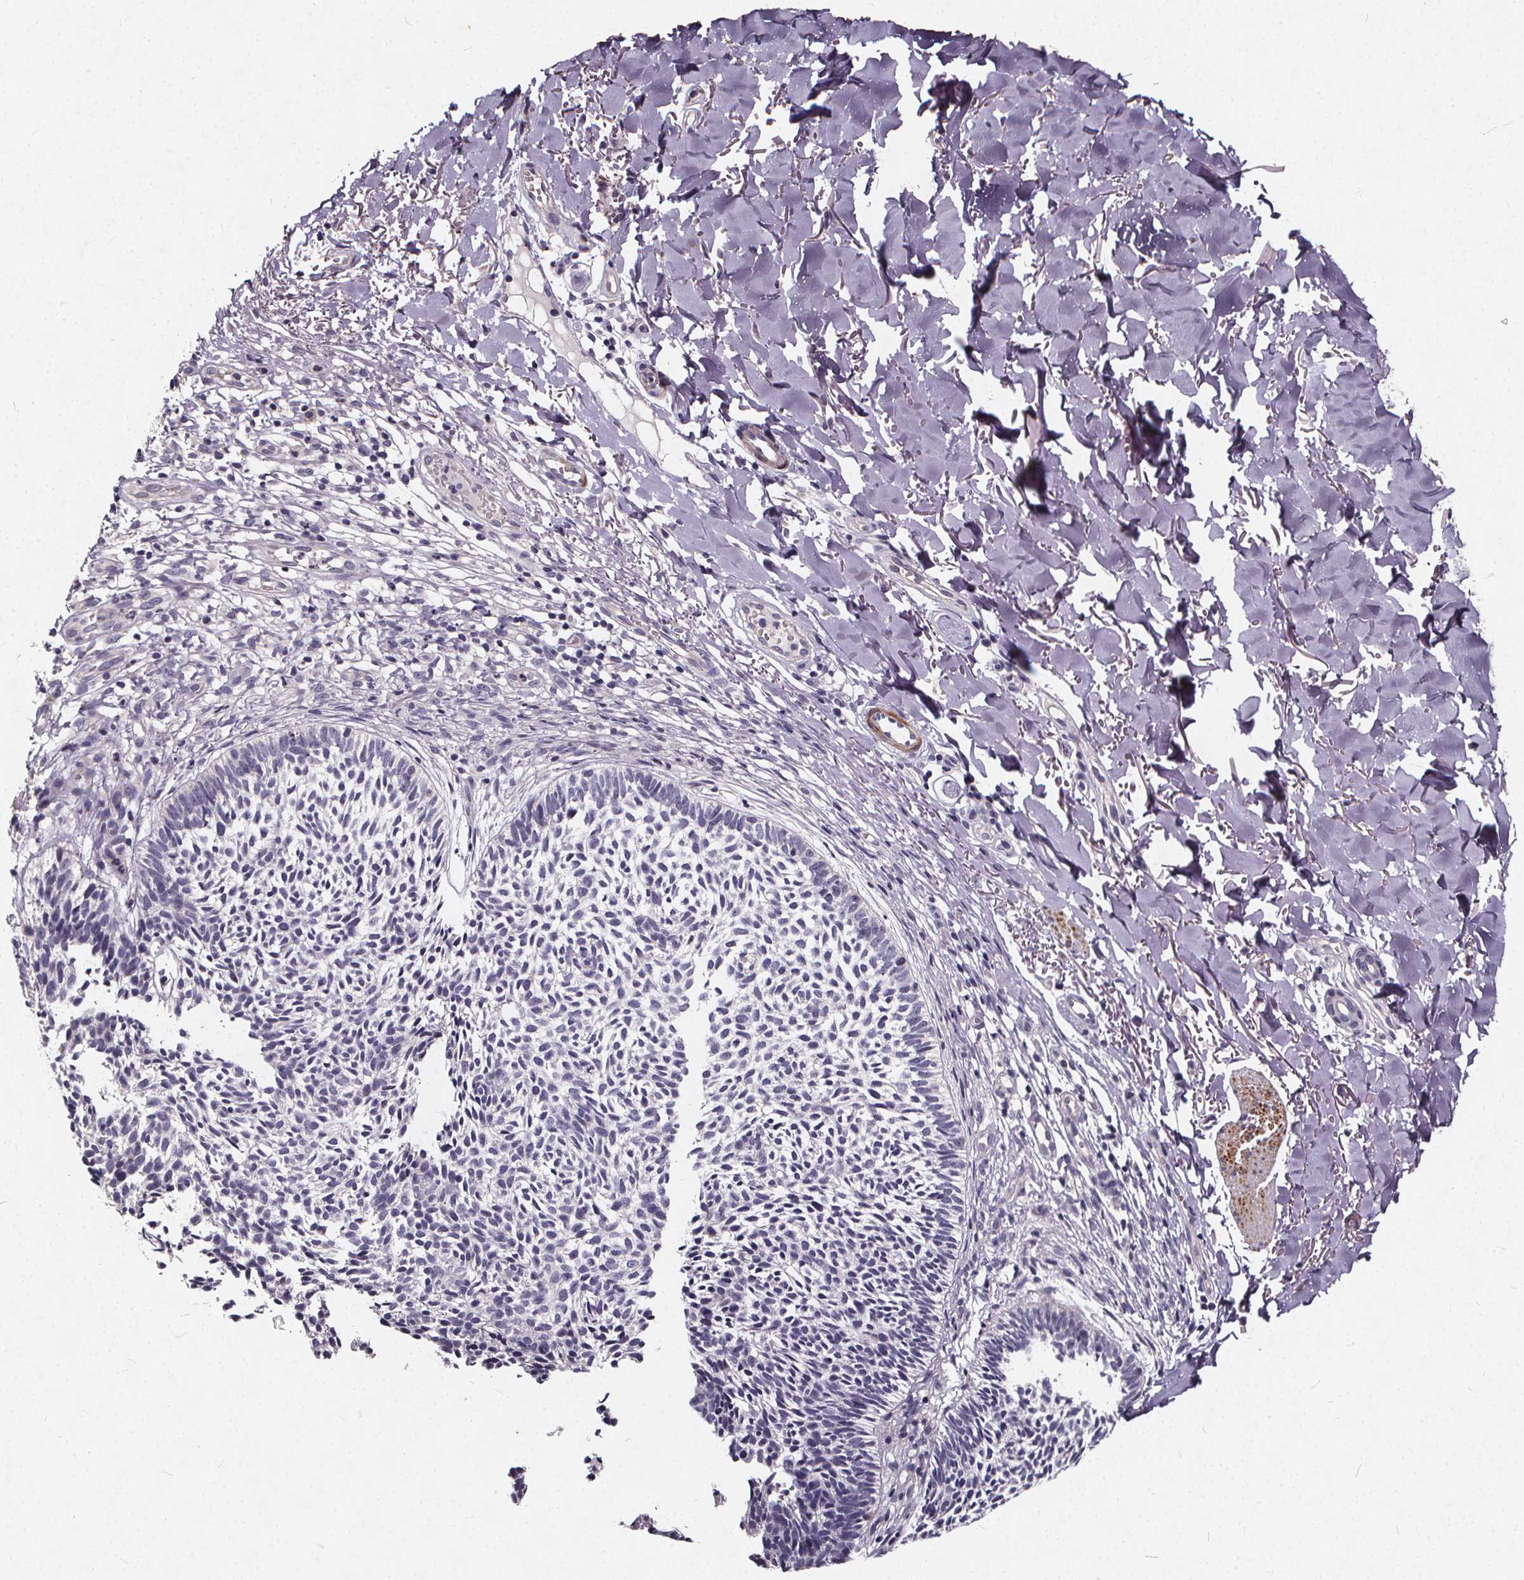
{"staining": {"intensity": "negative", "quantity": "none", "location": "none"}, "tissue": "skin cancer", "cell_type": "Tumor cells", "image_type": "cancer", "snomed": [{"axis": "morphology", "description": "Basal cell carcinoma"}, {"axis": "topography", "description": "Skin"}], "caption": "Immunohistochemistry (IHC) photomicrograph of neoplastic tissue: human skin basal cell carcinoma stained with DAB (3,3'-diaminobenzidine) shows no significant protein staining in tumor cells. (DAB (3,3'-diaminobenzidine) IHC, high magnification).", "gene": "TSPAN14", "patient": {"sex": "male", "age": 78}}